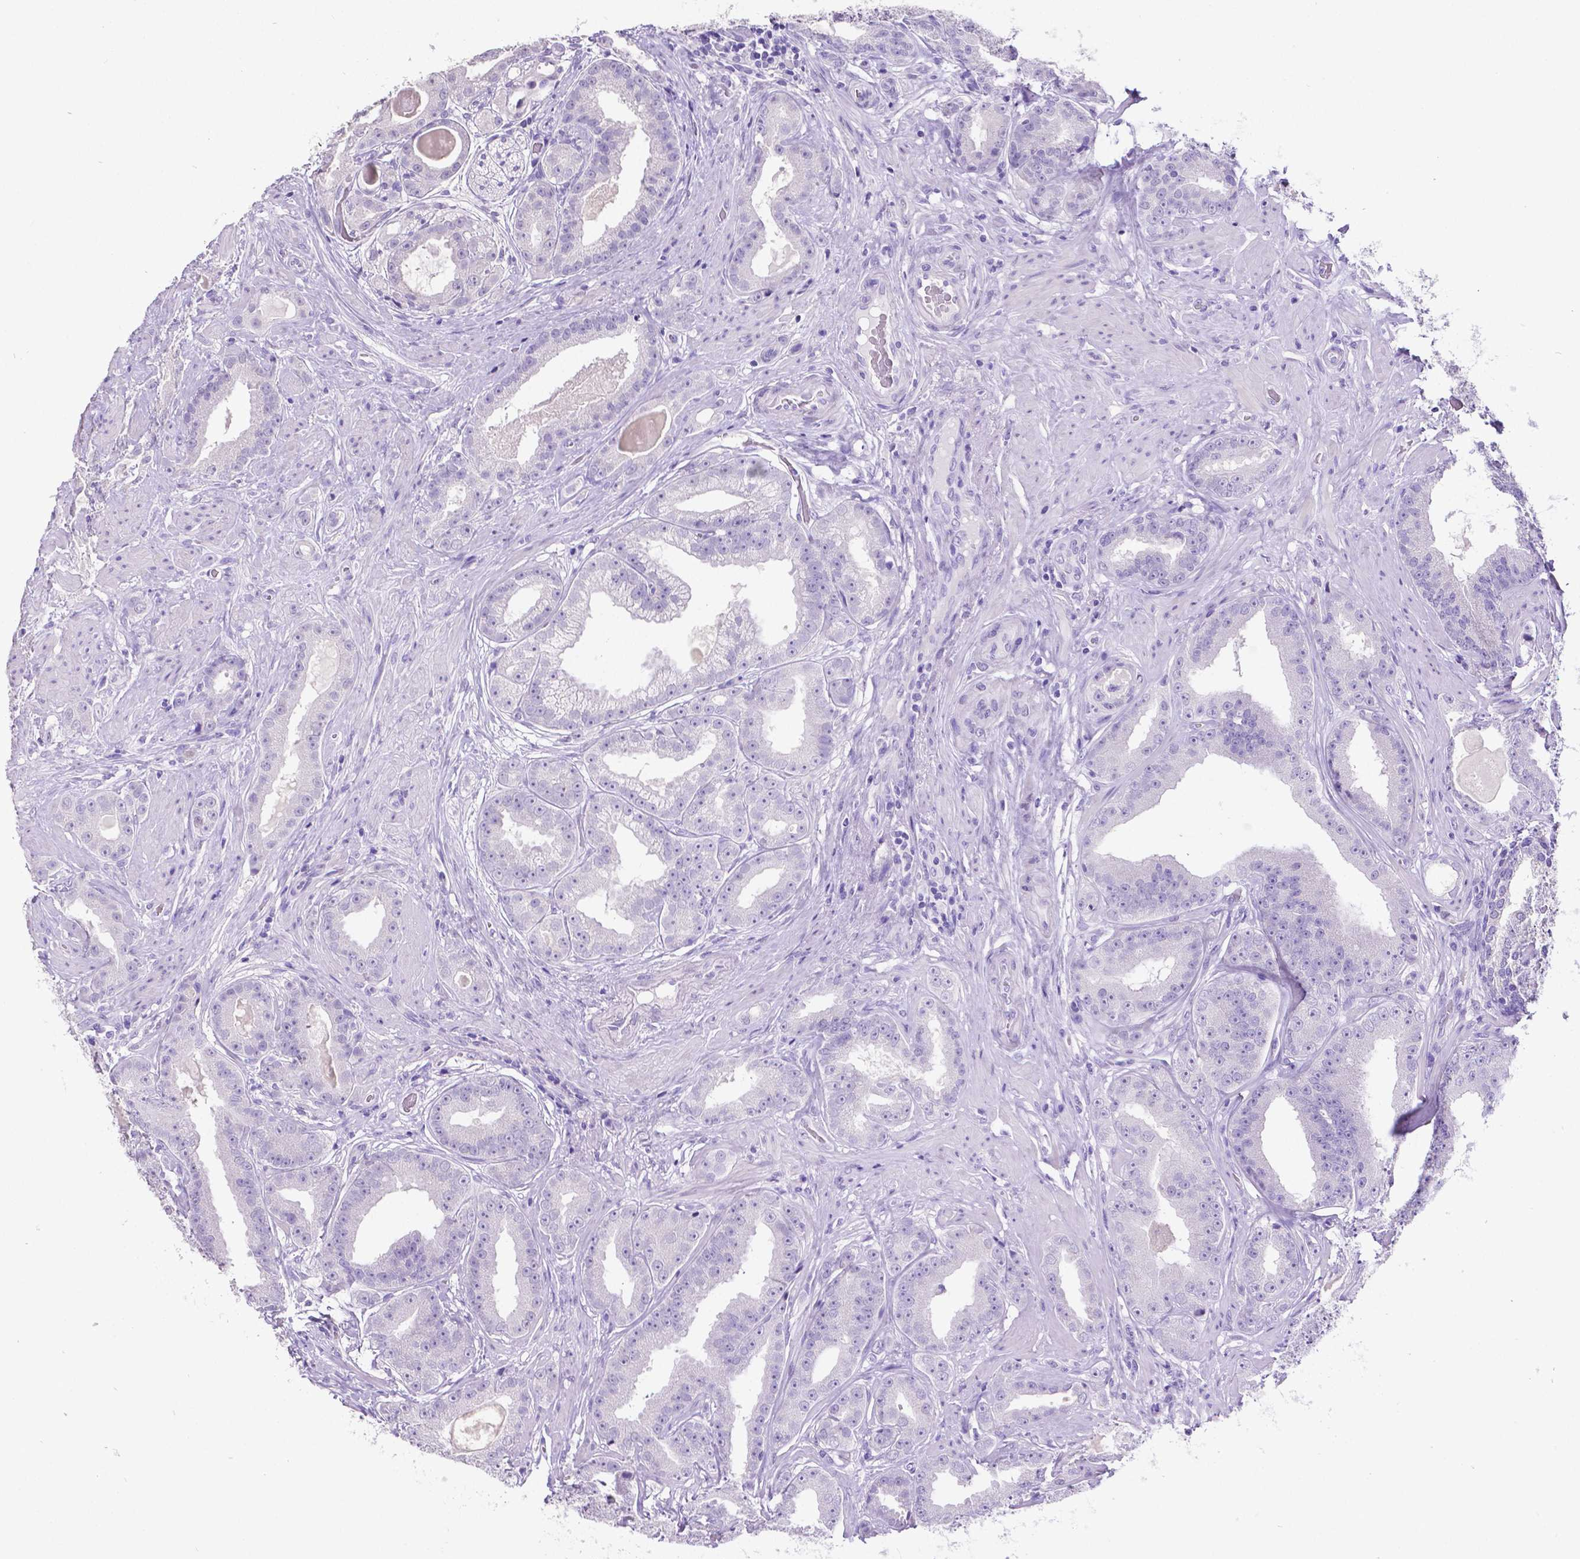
{"staining": {"intensity": "negative", "quantity": "none", "location": "none"}, "tissue": "prostate cancer", "cell_type": "Tumor cells", "image_type": "cancer", "snomed": [{"axis": "morphology", "description": "Adenocarcinoma, Low grade"}, {"axis": "topography", "description": "Prostate"}], "caption": "Immunohistochemistry (IHC) of human adenocarcinoma (low-grade) (prostate) shows no expression in tumor cells.", "gene": "SATB2", "patient": {"sex": "male", "age": 60}}